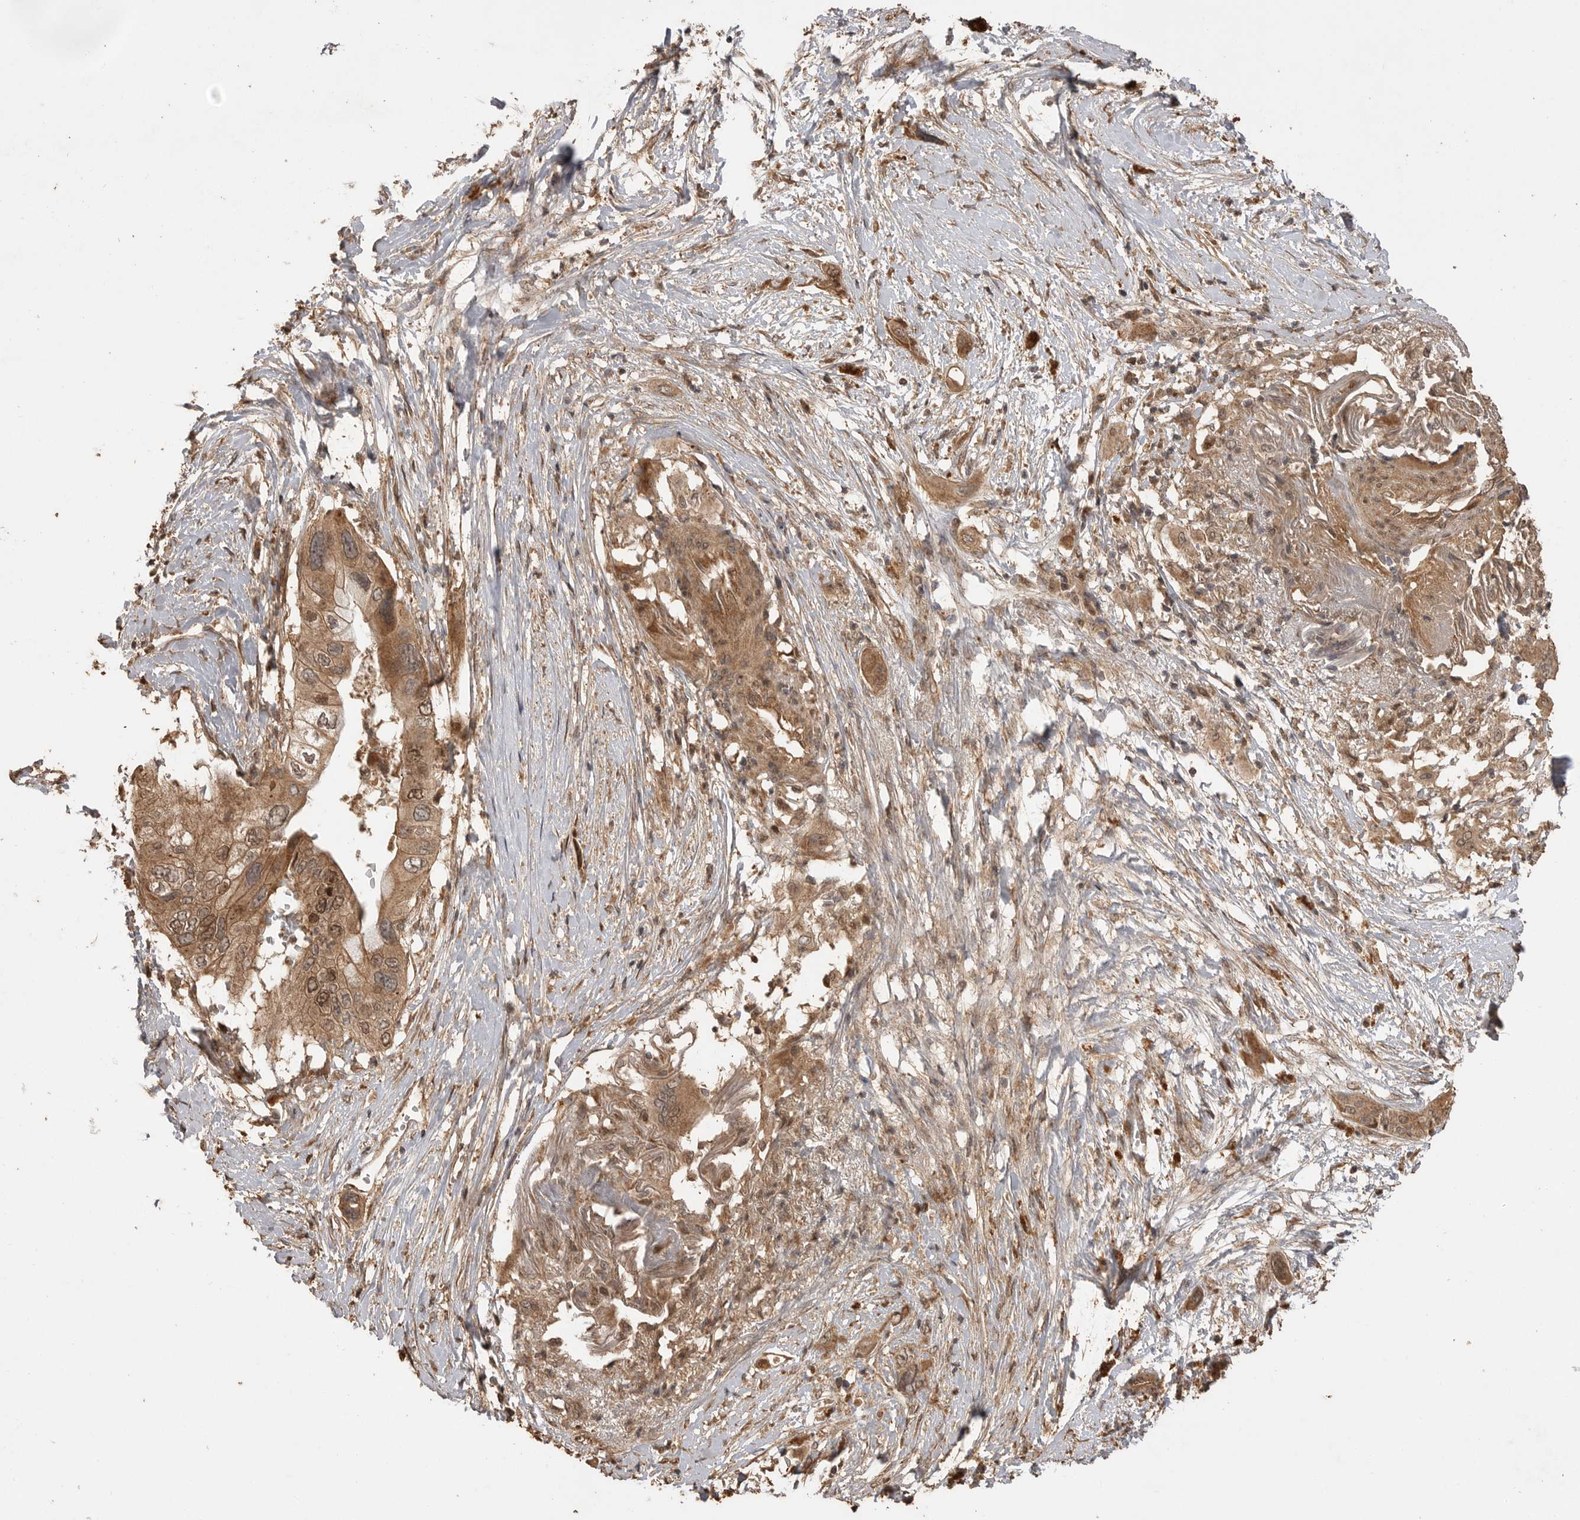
{"staining": {"intensity": "moderate", "quantity": ">75%", "location": "cytoplasmic/membranous,nuclear"}, "tissue": "pancreatic cancer", "cell_type": "Tumor cells", "image_type": "cancer", "snomed": [{"axis": "morphology", "description": "Adenocarcinoma, NOS"}, {"axis": "topography", "description": "Pancreas"}], "caption": "Immunohistochemical staining of pancreatic adenocarcinoma displays medium levels of moderate cytoplasmic/membranous and nuclear expression in approximately >75% of tumor cells.", "gene": "BOC", "patient": {"sex": "male", "age": 66}}